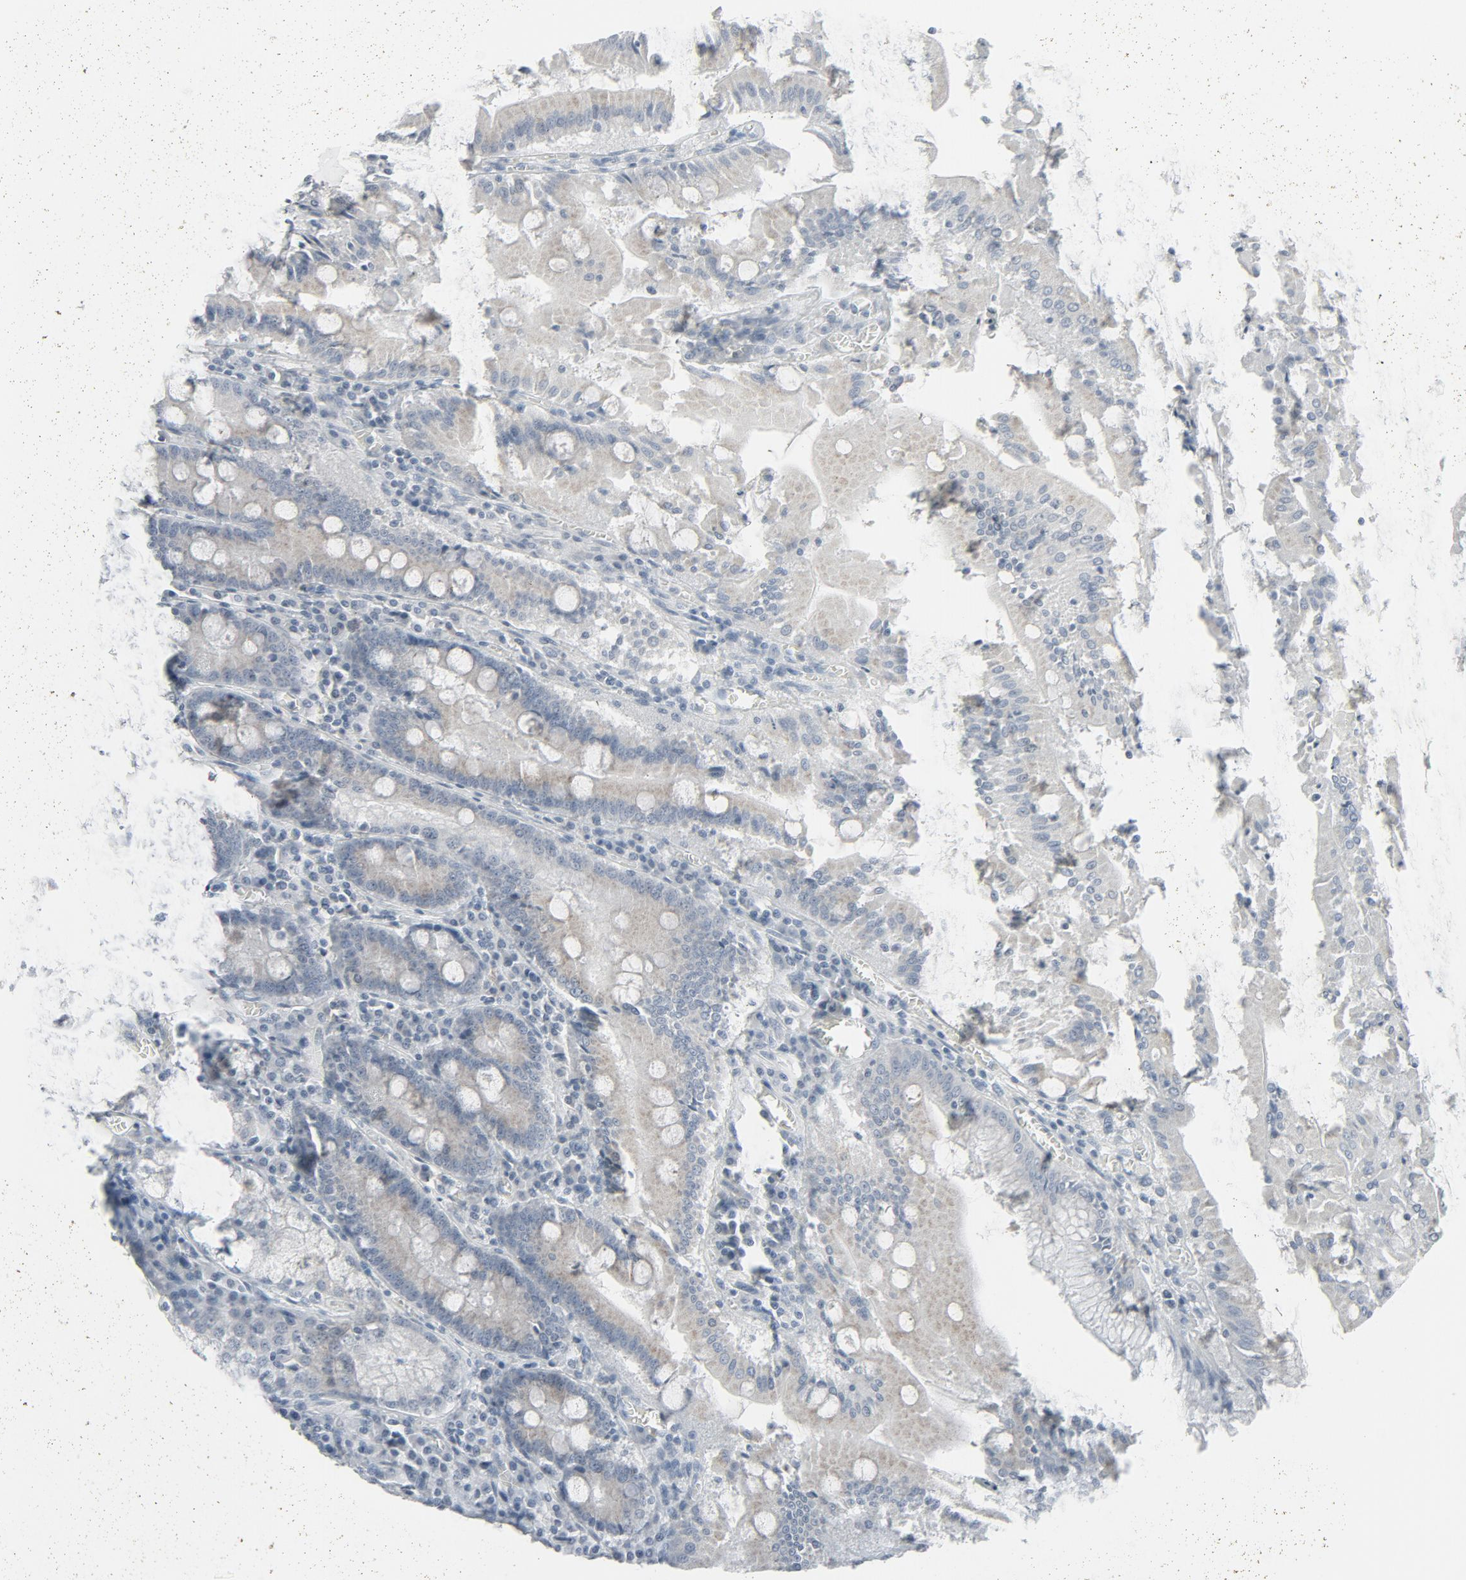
{"staining": {"intensity": "weak", "quantity": "<25%", "location": "cytoplasmic/membranous"}, "tissue": "stomach", "cell_type": "Glandular cells", "image_type": "normal", "snomed": [{"axis": "morphology", "description": "Normal tissue, NOS"}, {"axis": "topography", "description": "Stomach, lower"}], "caption": "Image shows no protein positivity in glandular cells of unremarkable stomach.", "gene": "FGFR3", "patient": {"sex": "male", "age": 56}}